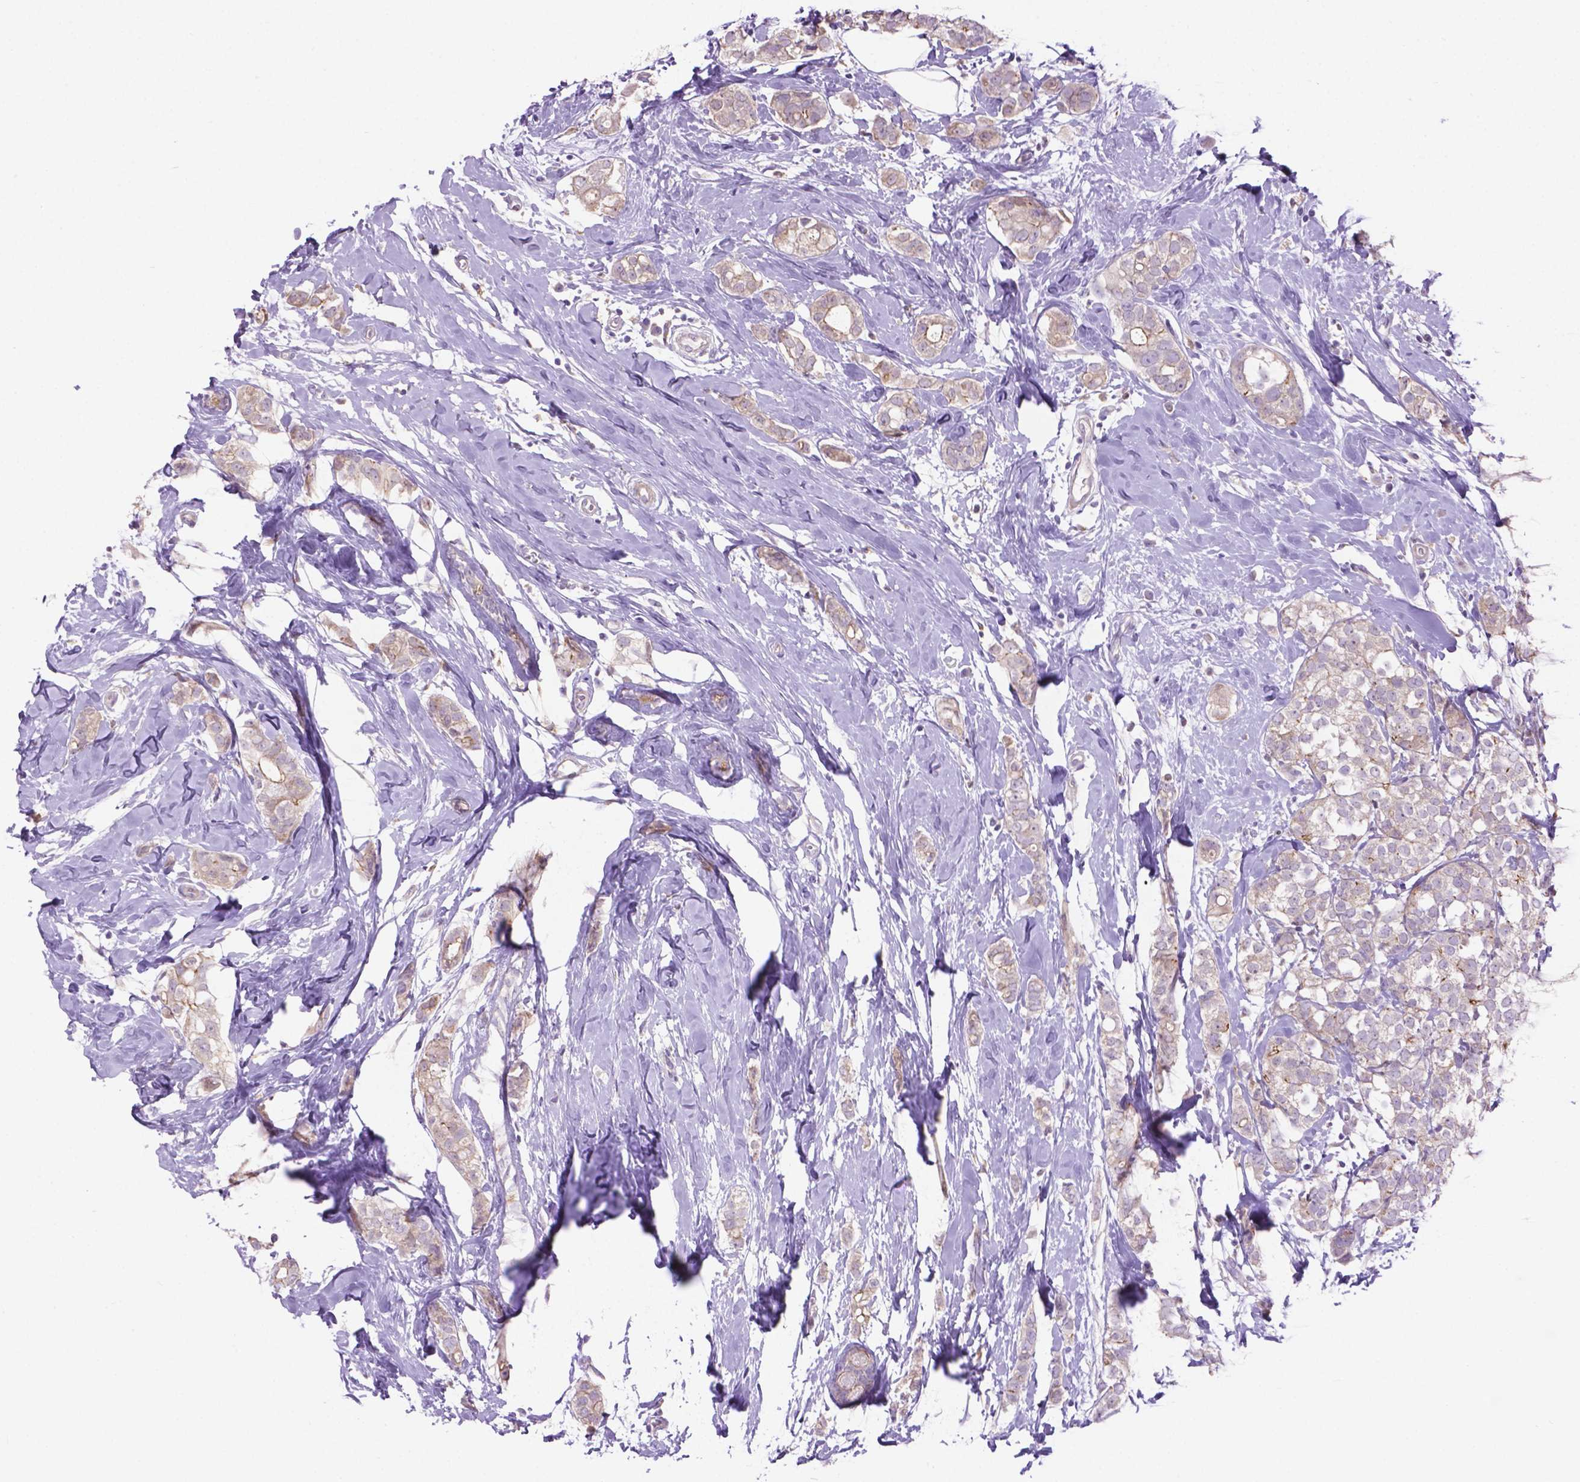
{"staining": {"intensity": "weak", "quantity": "25%-75%", "location": "cytoplasmic/membranous"}, "tissue": "breast cancer", "cell_type": "Tumor cells", "image_type": "cancer", "snomed": [{"axis": "morphology", "description": "Duct carcinoma"}, {"axis": "topography", "description": "Breast"}], "caption": "Immunohistochemical staining of human infiltrating ductal carcinoma (breast) demonstrates low levels of weak cytoplasmic/membranous staining in about 25%-75% of tumor cells.", "gene": "CDH7", "patient": {"sex": "female", "age": 40}}